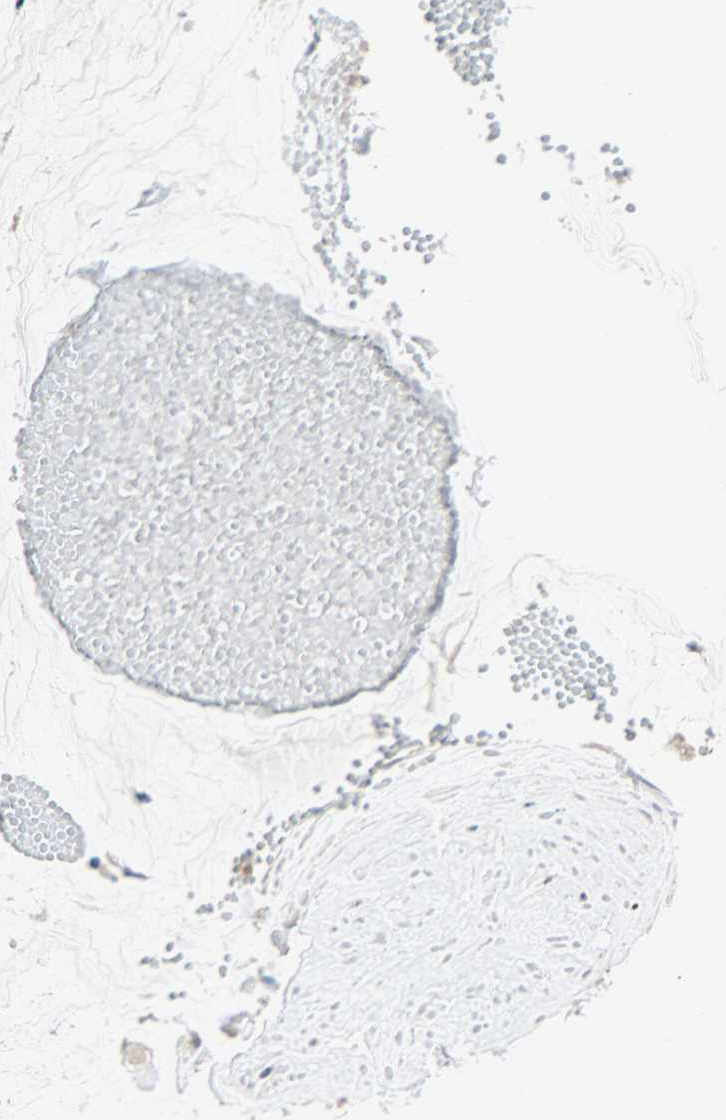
{"staining": {"intensity": "weak", "quantity": "<25%", "location": "cytoplasmic/membranous"}, "tissue": "ovarian cancer", "cell_type": "Tumor cells", "image_type": "cancer", "snomed": [{"axis": "morphology", "description": "Cystadenocarcinoma, mucinous, NOS"}, {"axis": "topography", "description": "Ovary"}], "caption": "This is an immunohistochemistry micrograph of ovarian mucinous cystadenocarcinoma. There is no positivity in tumor cells.", "gene": "DNAJB6", "patient": {"sex": "female", "age": 39}}